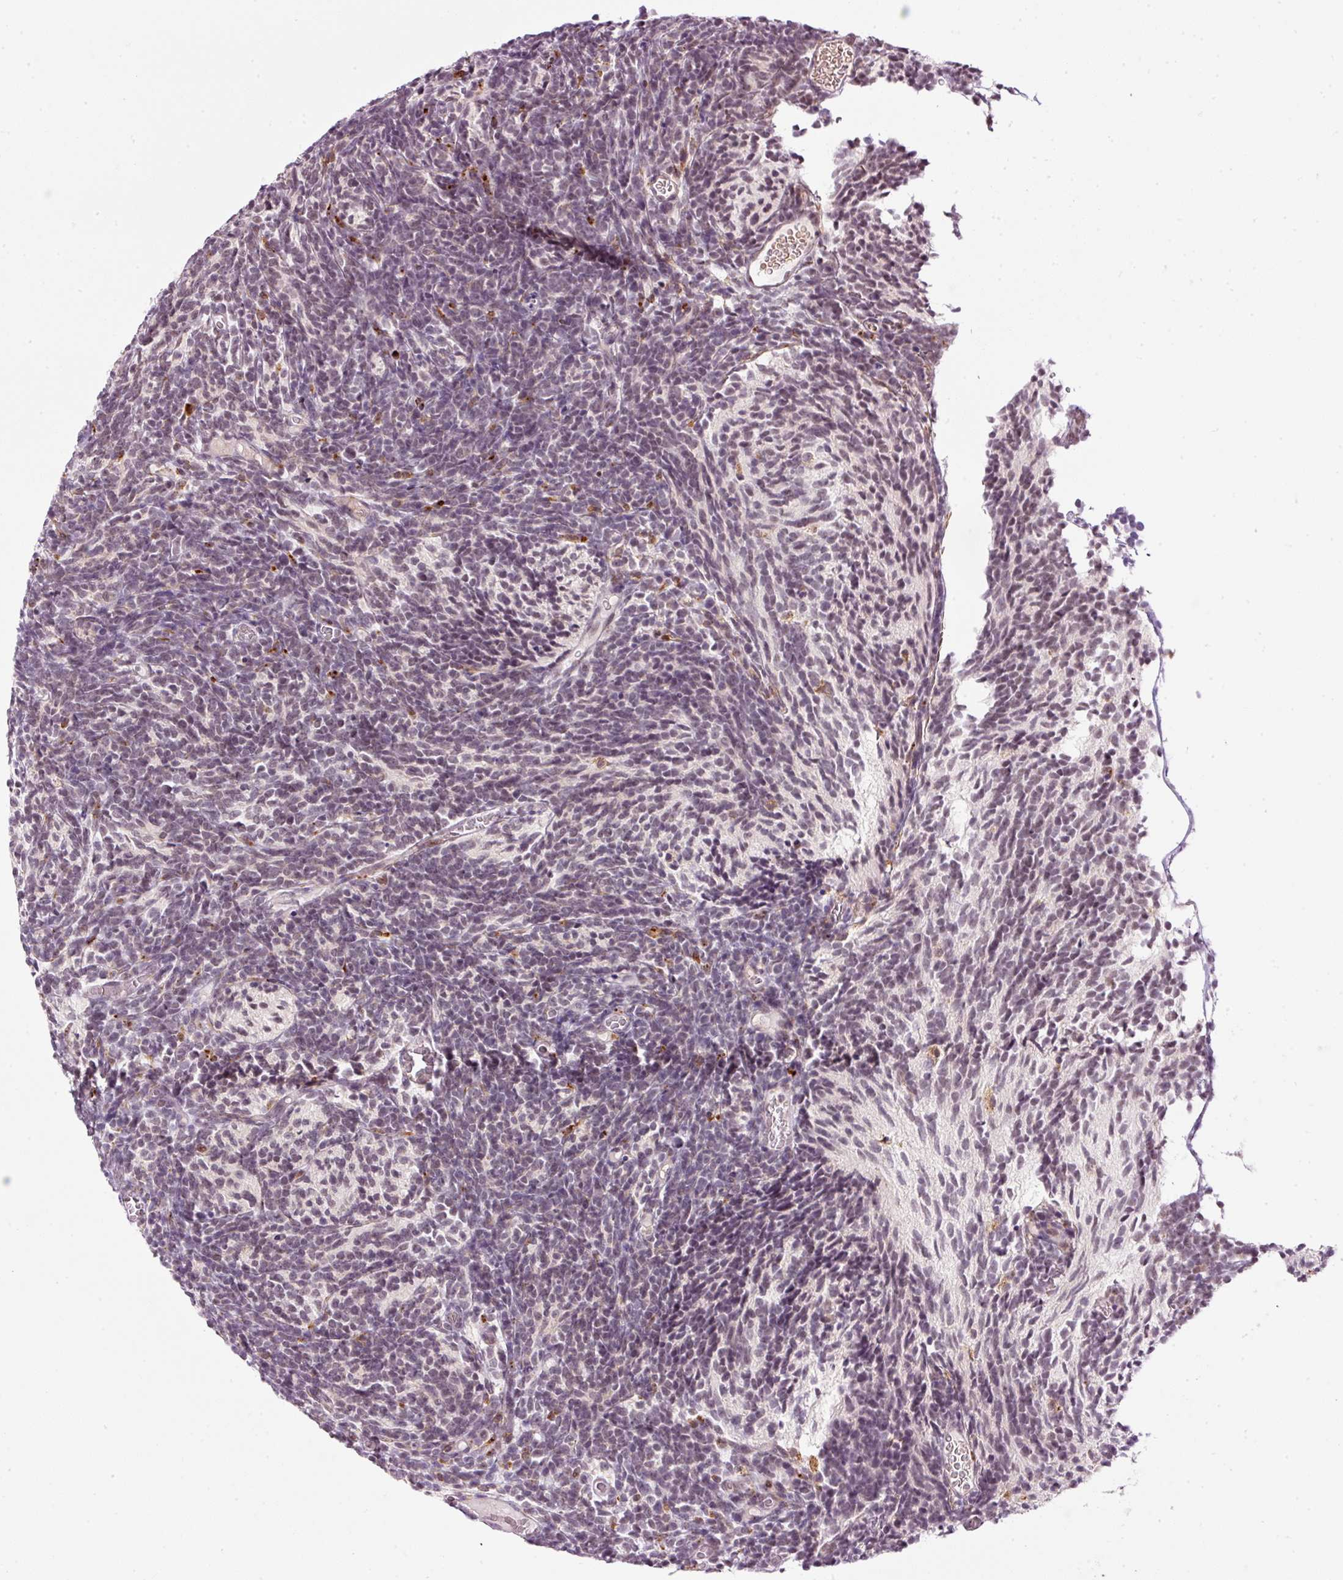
{"staining": {"intensity": "negative", "quantity": "none", "location": "none"}, "tissue": "glioma", "cell_type": "Tumor cells", "image_type": "cancer", "snomed": [{"axis": "morphology", "description": "Glioma, malignant, Low grade"}, {"axis": "topography", "description": "Brain"}], "caption": "Immunohistochemical staining of human glioma displays no significant staining in tumor cells.", "gene": "ZNF639", "patient": {"sex": "female", "age": 1}}